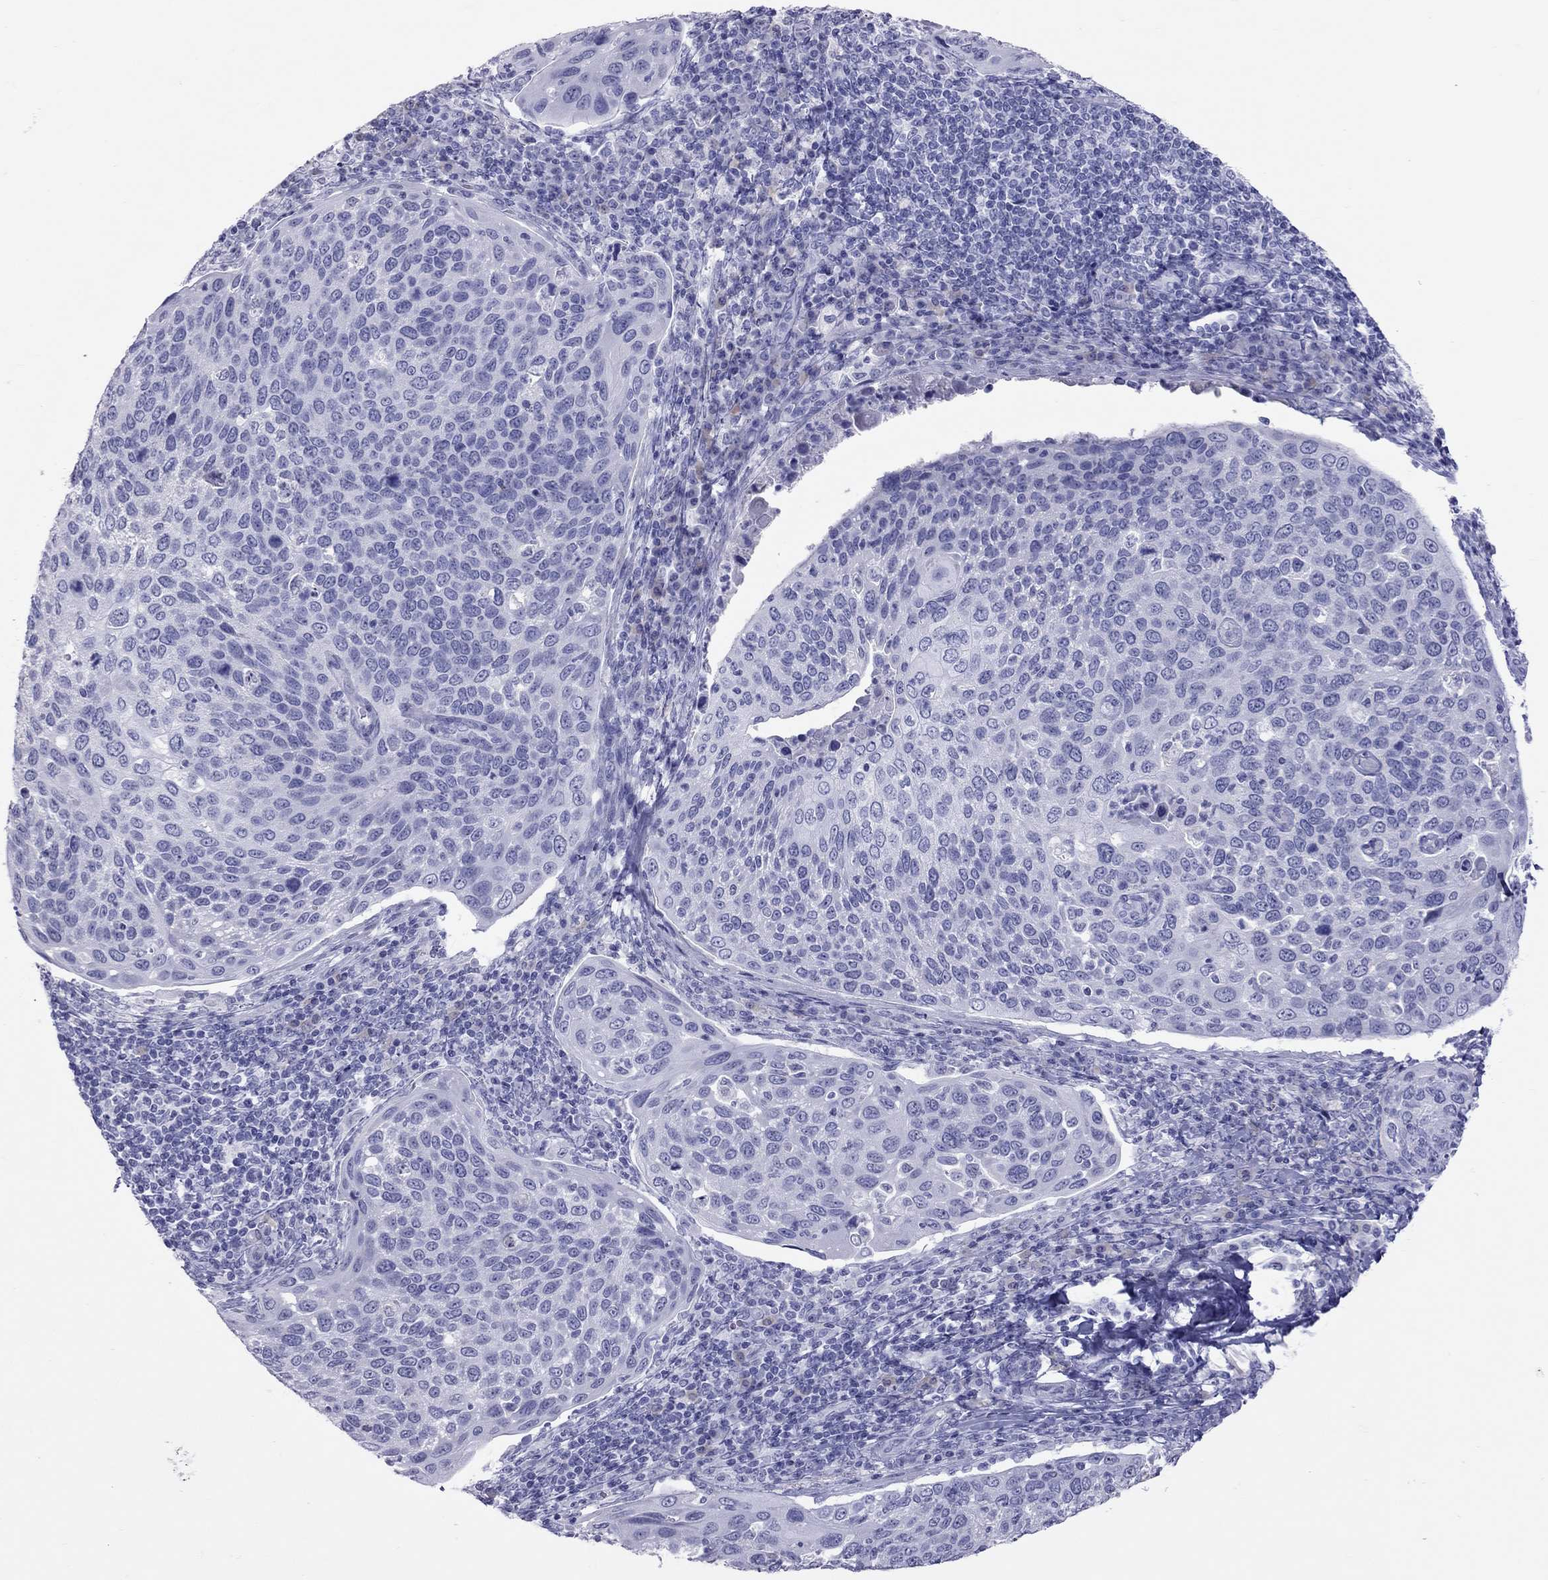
{"staining": {"intensity": "negative", "quantity": "none", "location": "none"}, "tissue": "cervical cancer", "cell_type": "Tumor cells", "image_type": "cancer", "snomed": [{"axis": "morphology", "description": "Squamous cell carcinoma, NOS"}, {"axis": "topography", "description": "Cervix"}], "caption": "Protein analysis of cervical cancer reveals no significant positivity in tumor cells.", "gene": "STAG3", "patient": {"sex": "female", "age": 54}}